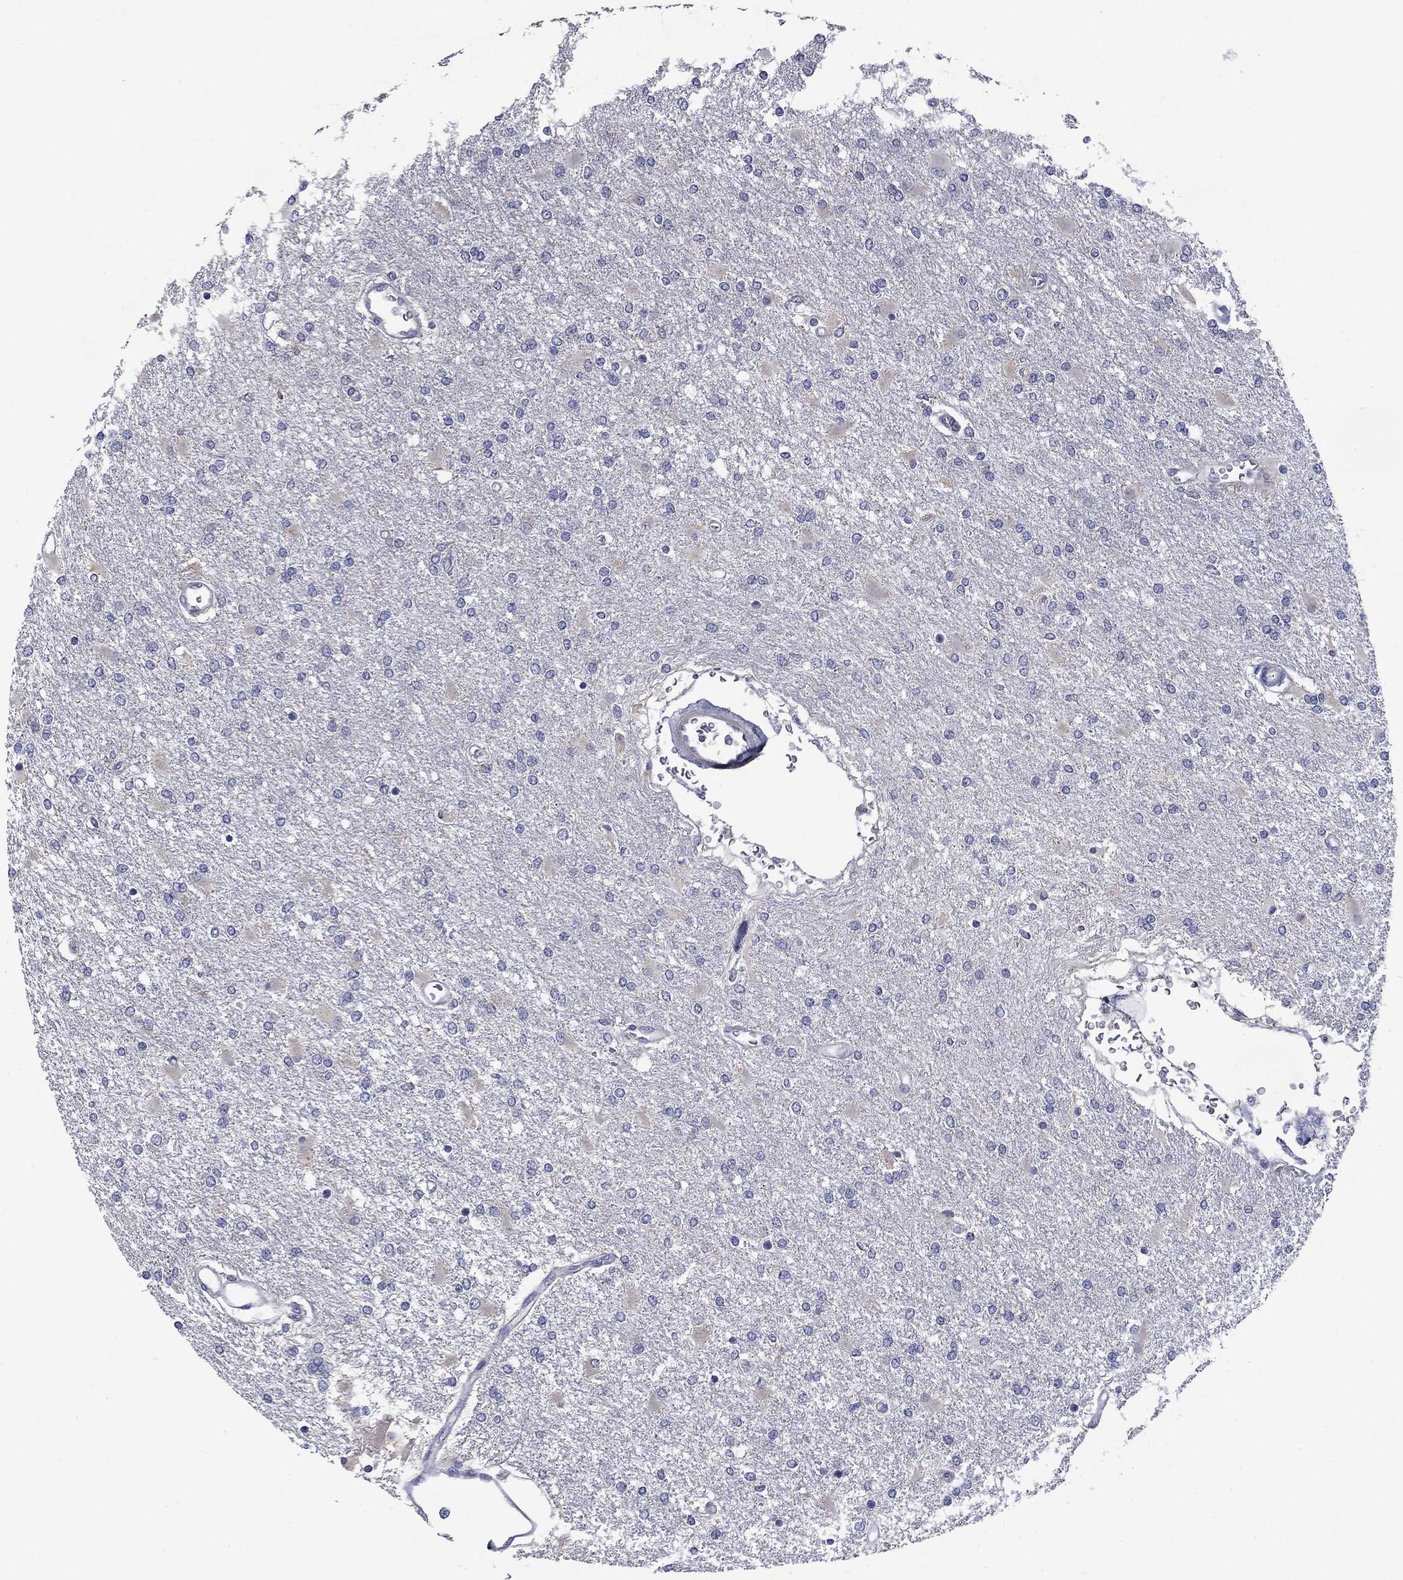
{"staining": {"intensity": "negative", "quantity": "none", "location": "none"}, "tissue": "glioma", "cell_type": "Tumor cells", "image_type": "cancer", "snomed": [{"axis": "morphology", "description": "Glioma, malignant, High grade"}, {"axis": "topography", "description": "Cerebral cortex"}], "caption": "Immunohistochemical staining of high-grade glioma (malignant) reveals no significant positivity in tumor cells.", "gene": "FRK", "patient": {"sex": "male", "age": 79}}